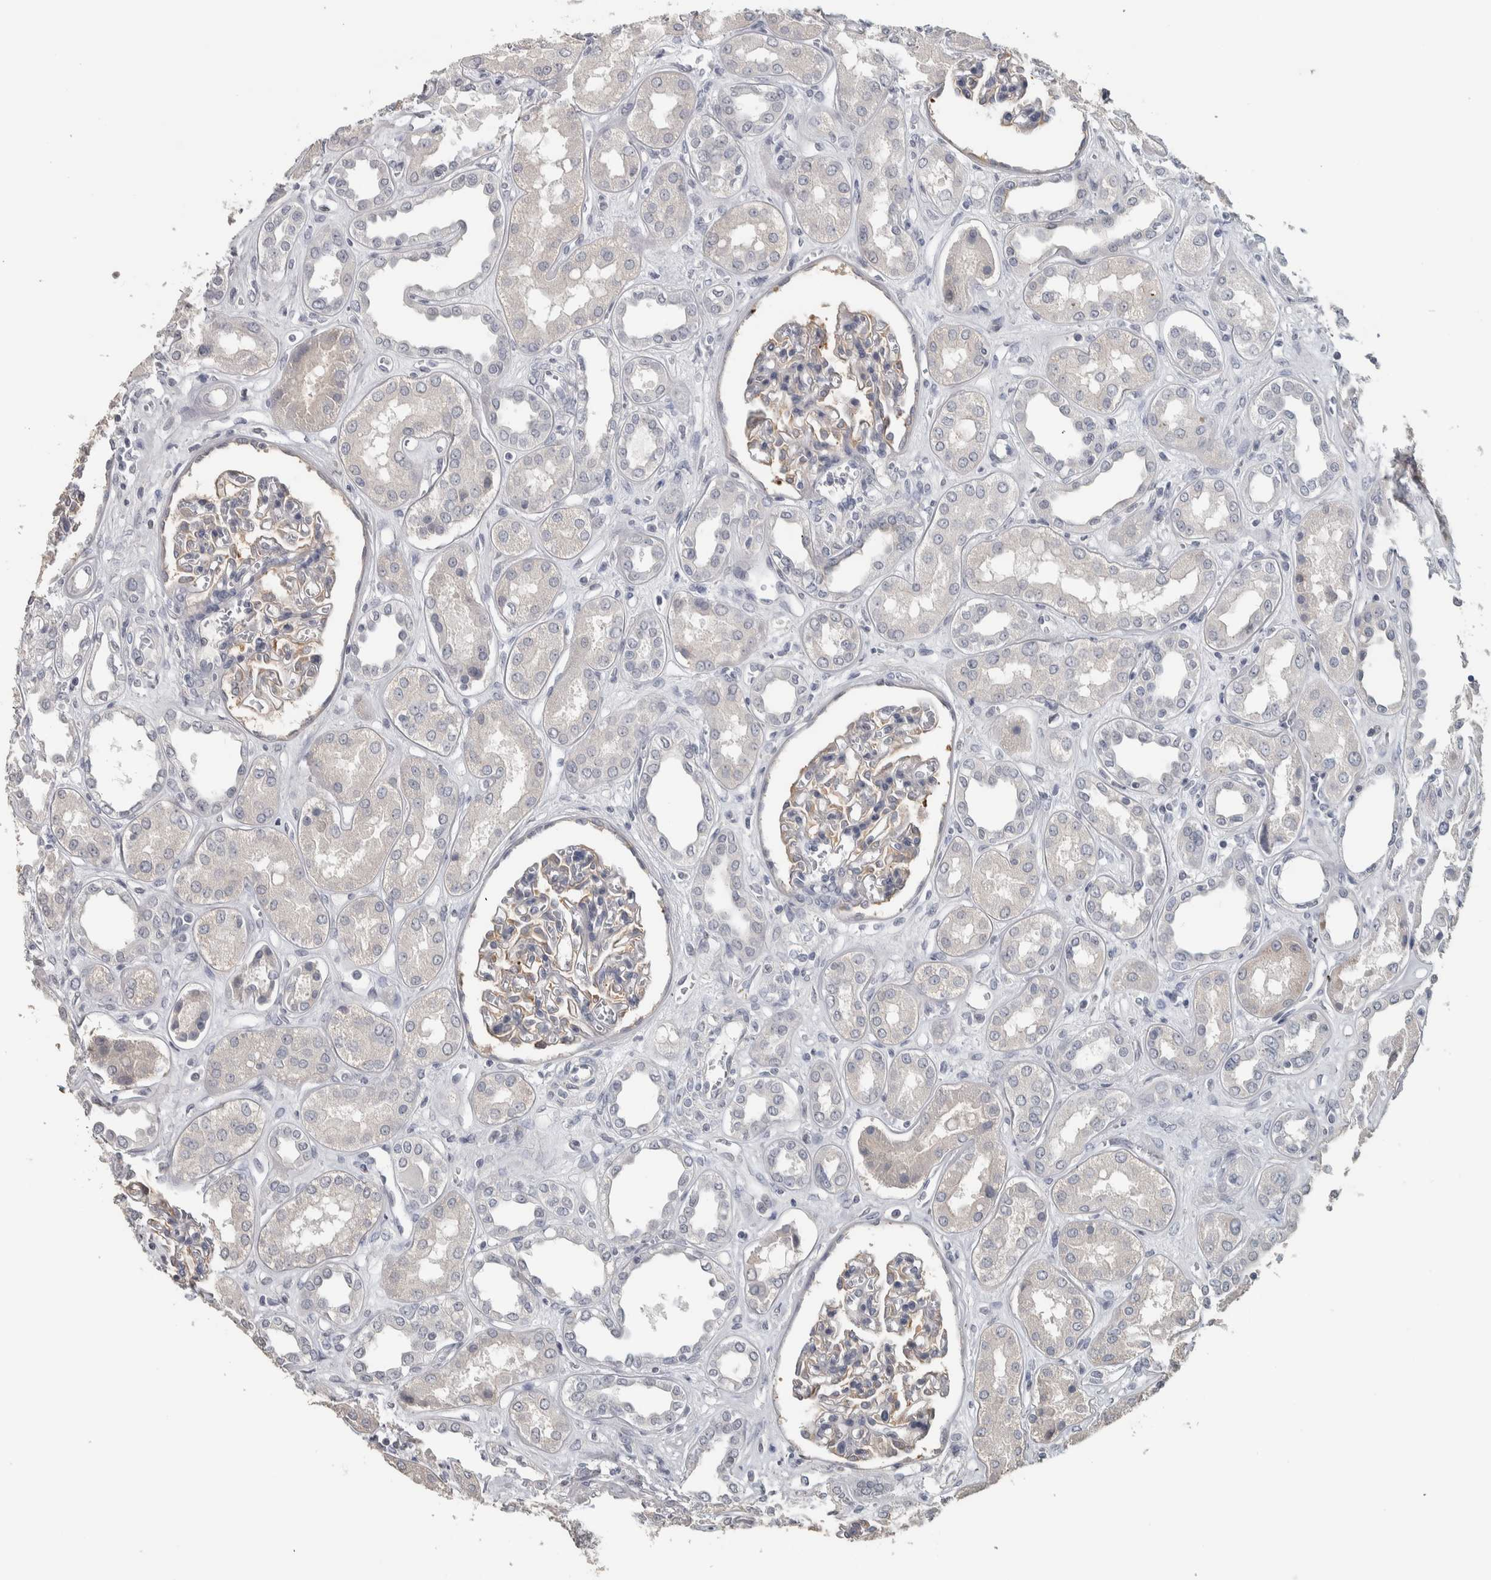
{"staining": {"intensity": "moderate", "quantity": "<25%", "location": "cytoplasmic/membranous"}, "tissue": "kidney", "cell_type": "Cells in glomeruli", "image_type": "normal", "snomed": [{"axis": "morphology", "description": "Normal tissue, NOS"}, {"axis": "topography", "description": "Kidney"}], "caption": "Immunohistochemistry (IHC) histopathology image of unremarkable human kidney stained for a protein (brown), which shows low levels of moderate cytoplasmic/membranous positivity in about <25% of cells in glomeruli.", "gene": "NECAB1", "patient": {"sex": "male", "age": 59}}